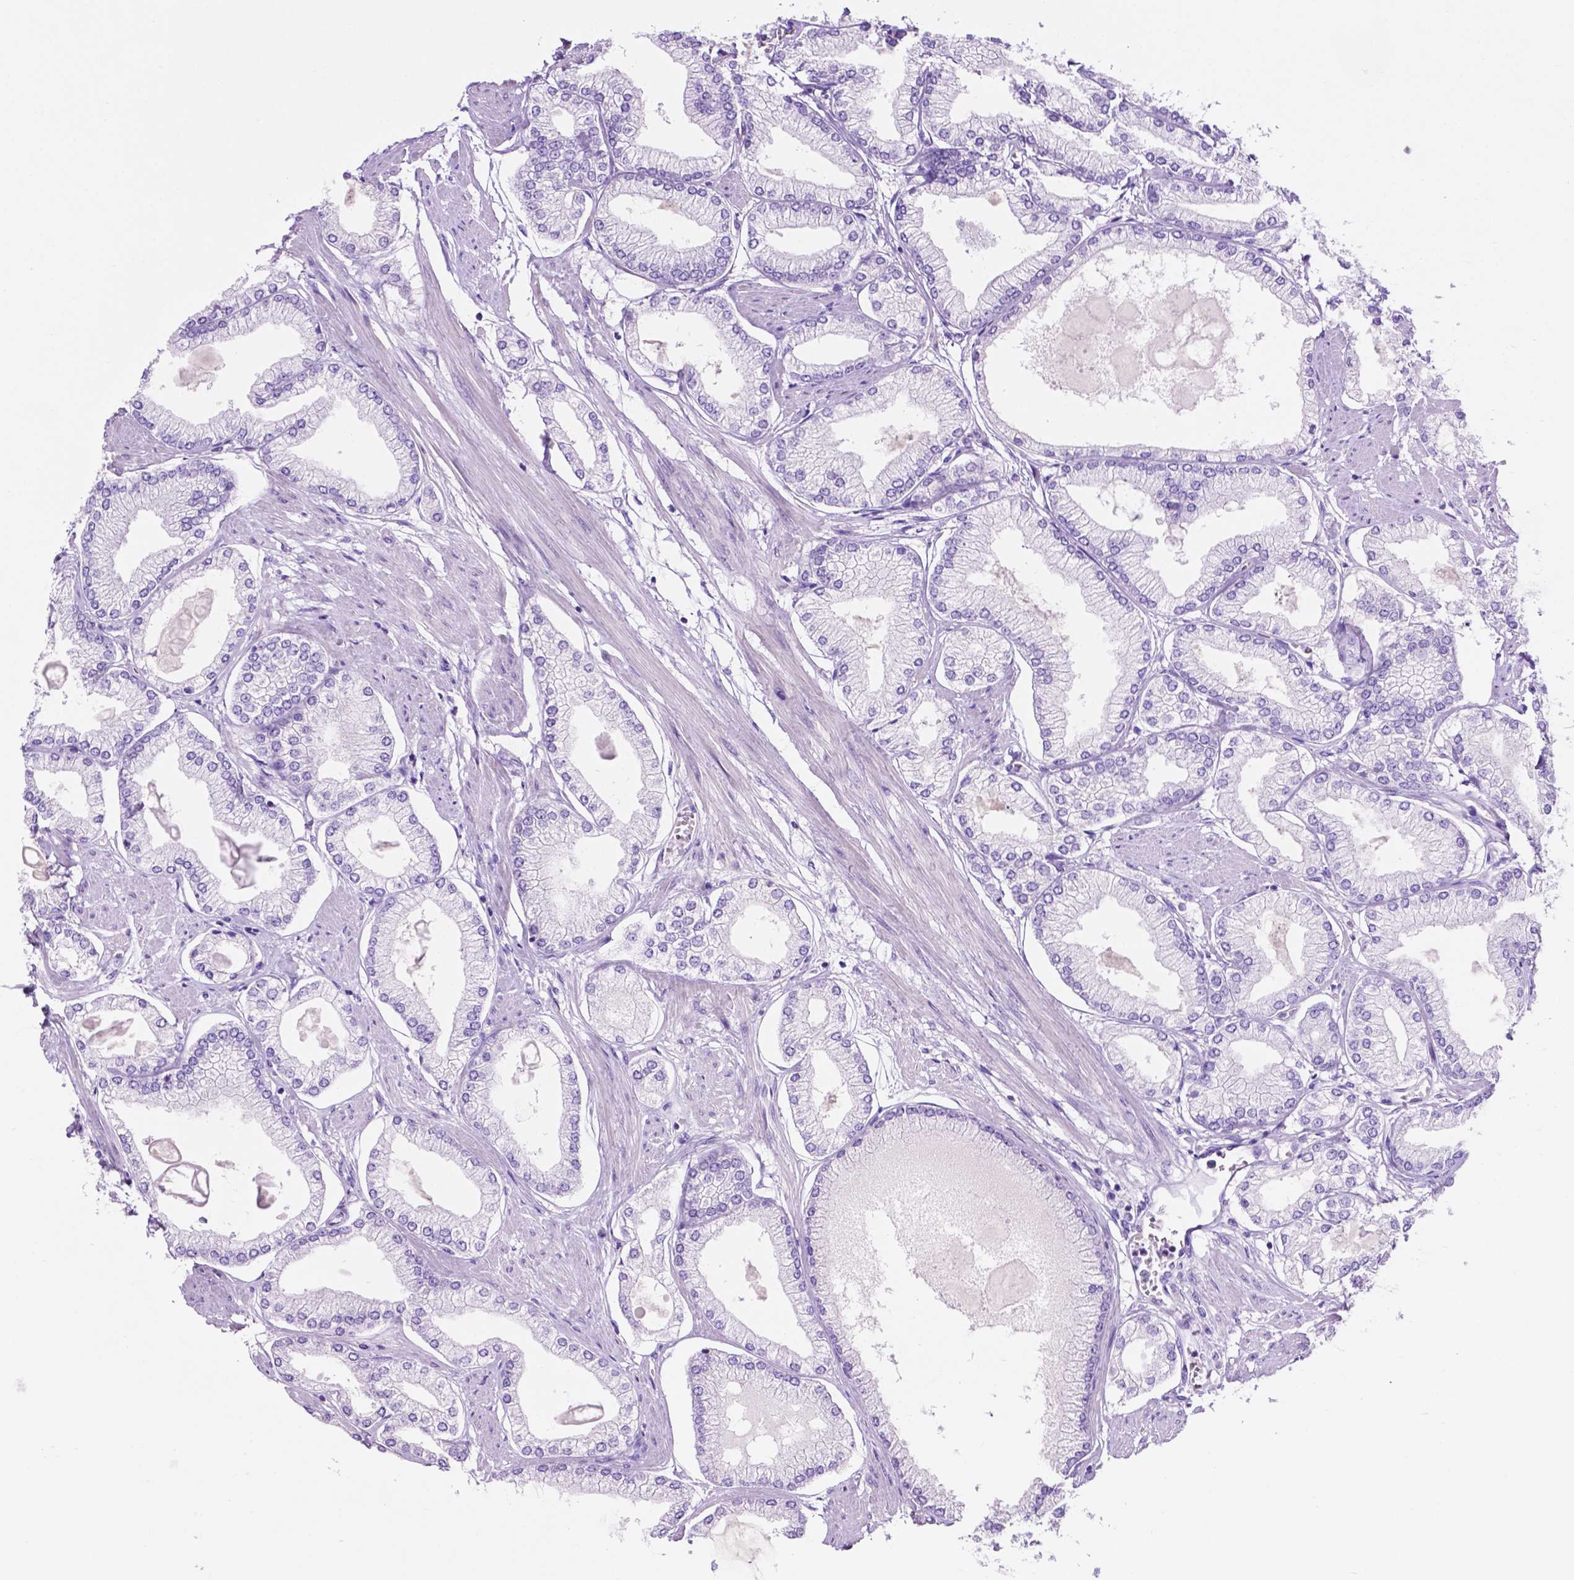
{"staining": {"intensity": "negative", "quantity": "none", "location": "none"}, "tissue": "prostate cancer", "cell_type": "Tumor cells", "image_type": "cancer", "snomed": [{"axis": "morphology", "description": "Adenocarcinoma, High grade"}, {"axis": "topography", "description": "Prostate"}], "caption": "Human prostate cancer (adenocarcinoma (high-grade)) stained for a protein using IHC displays no staining in tumor cells.", "gene": "IGFN1", "patient": {"sex": "male", "age": 68}}